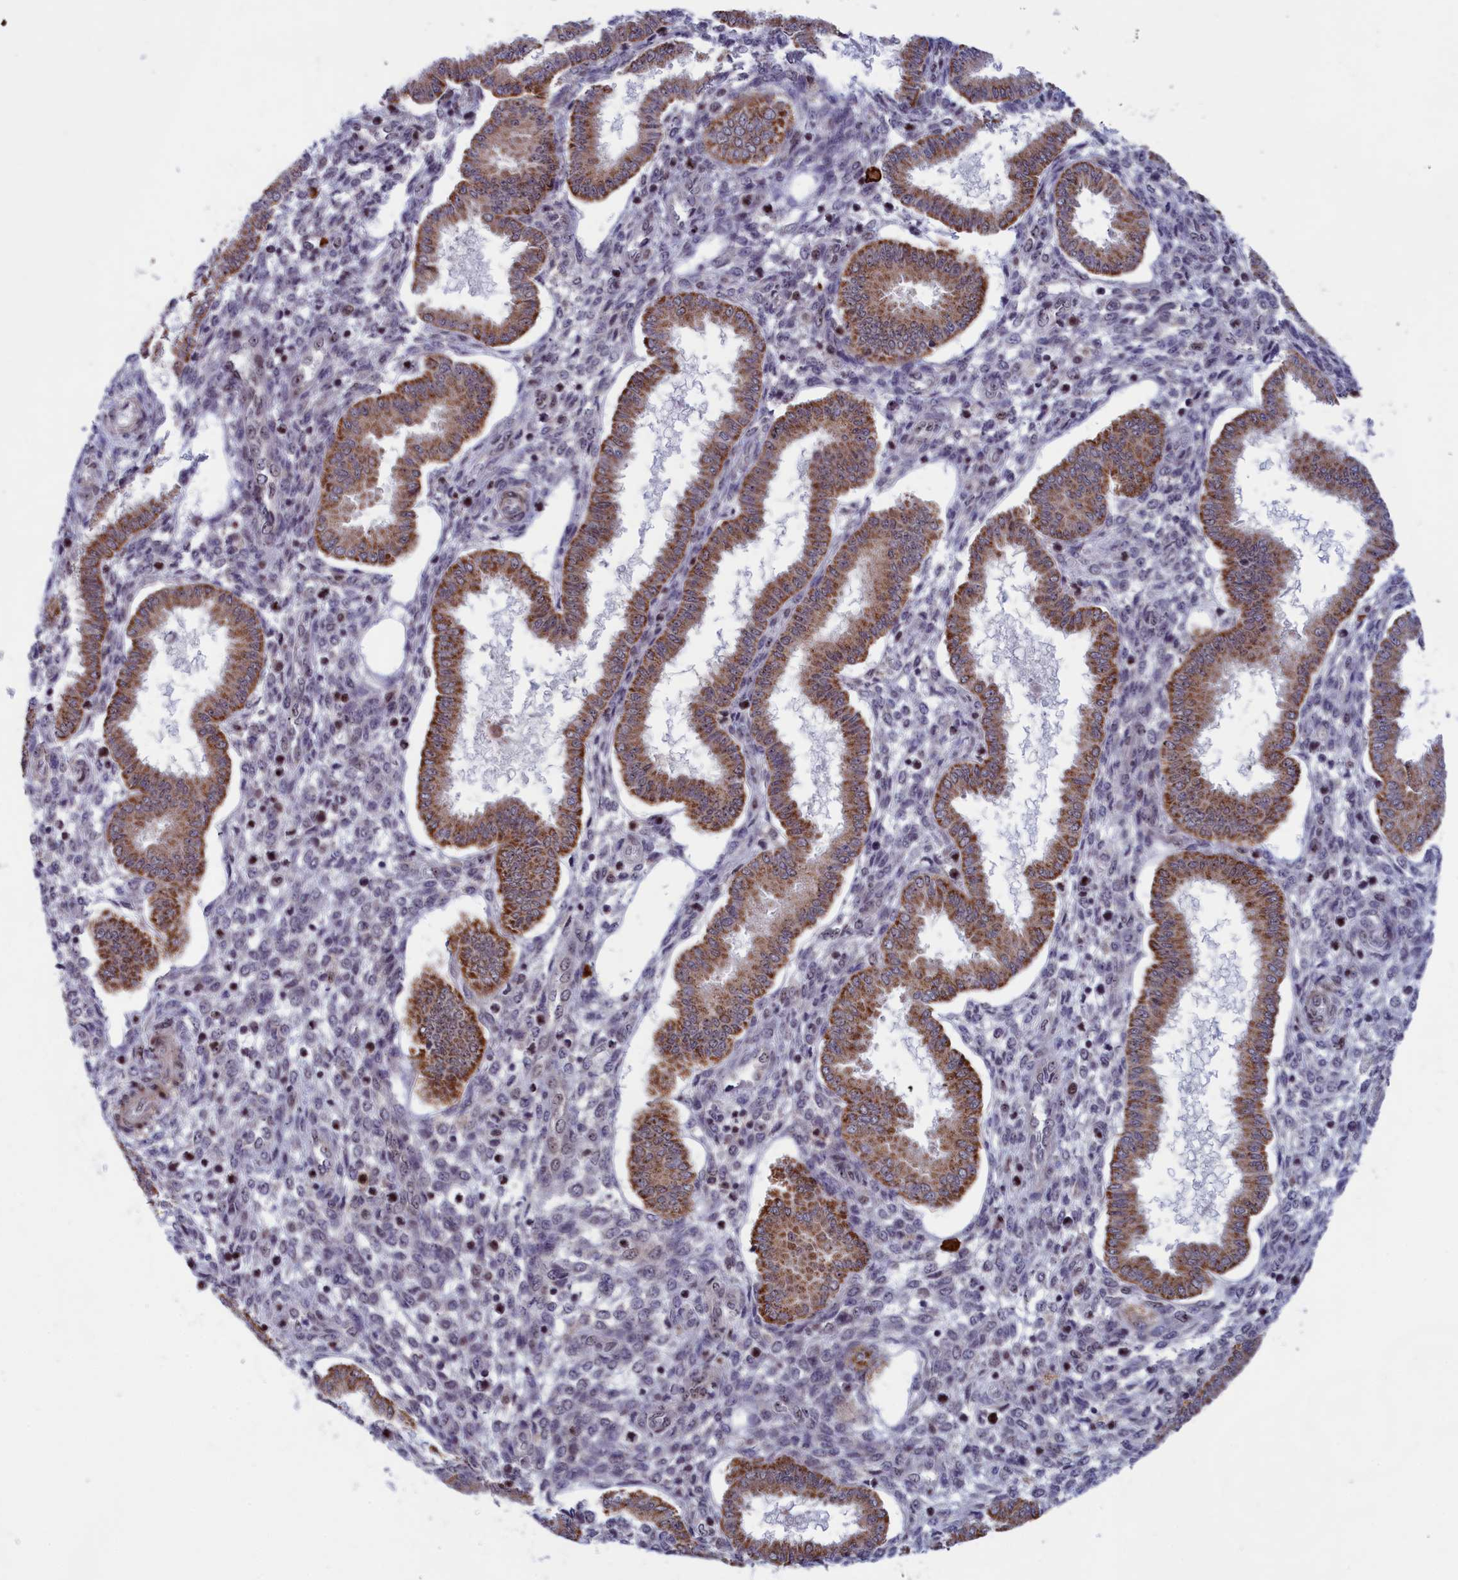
{"staining": {"intensity": "negative", "quantity": "none", "location": "none"}, "tissue": "endometrium", "cell_type": "Cells in endometrial stroma", "image_type": "normal", "snomed": [{"axis": "morphology", "description": "Normal tissue, NOS"}, {"axis": "topography", "description": "Endometrium"}], "caption": "An immunohistochemistry photomicrograph of normal endometrium is shown. There is no staining in cells in endometrial stroma of endometrium.", "gene": "PPAN", "patient": {"sex": "female", "age": 24}}